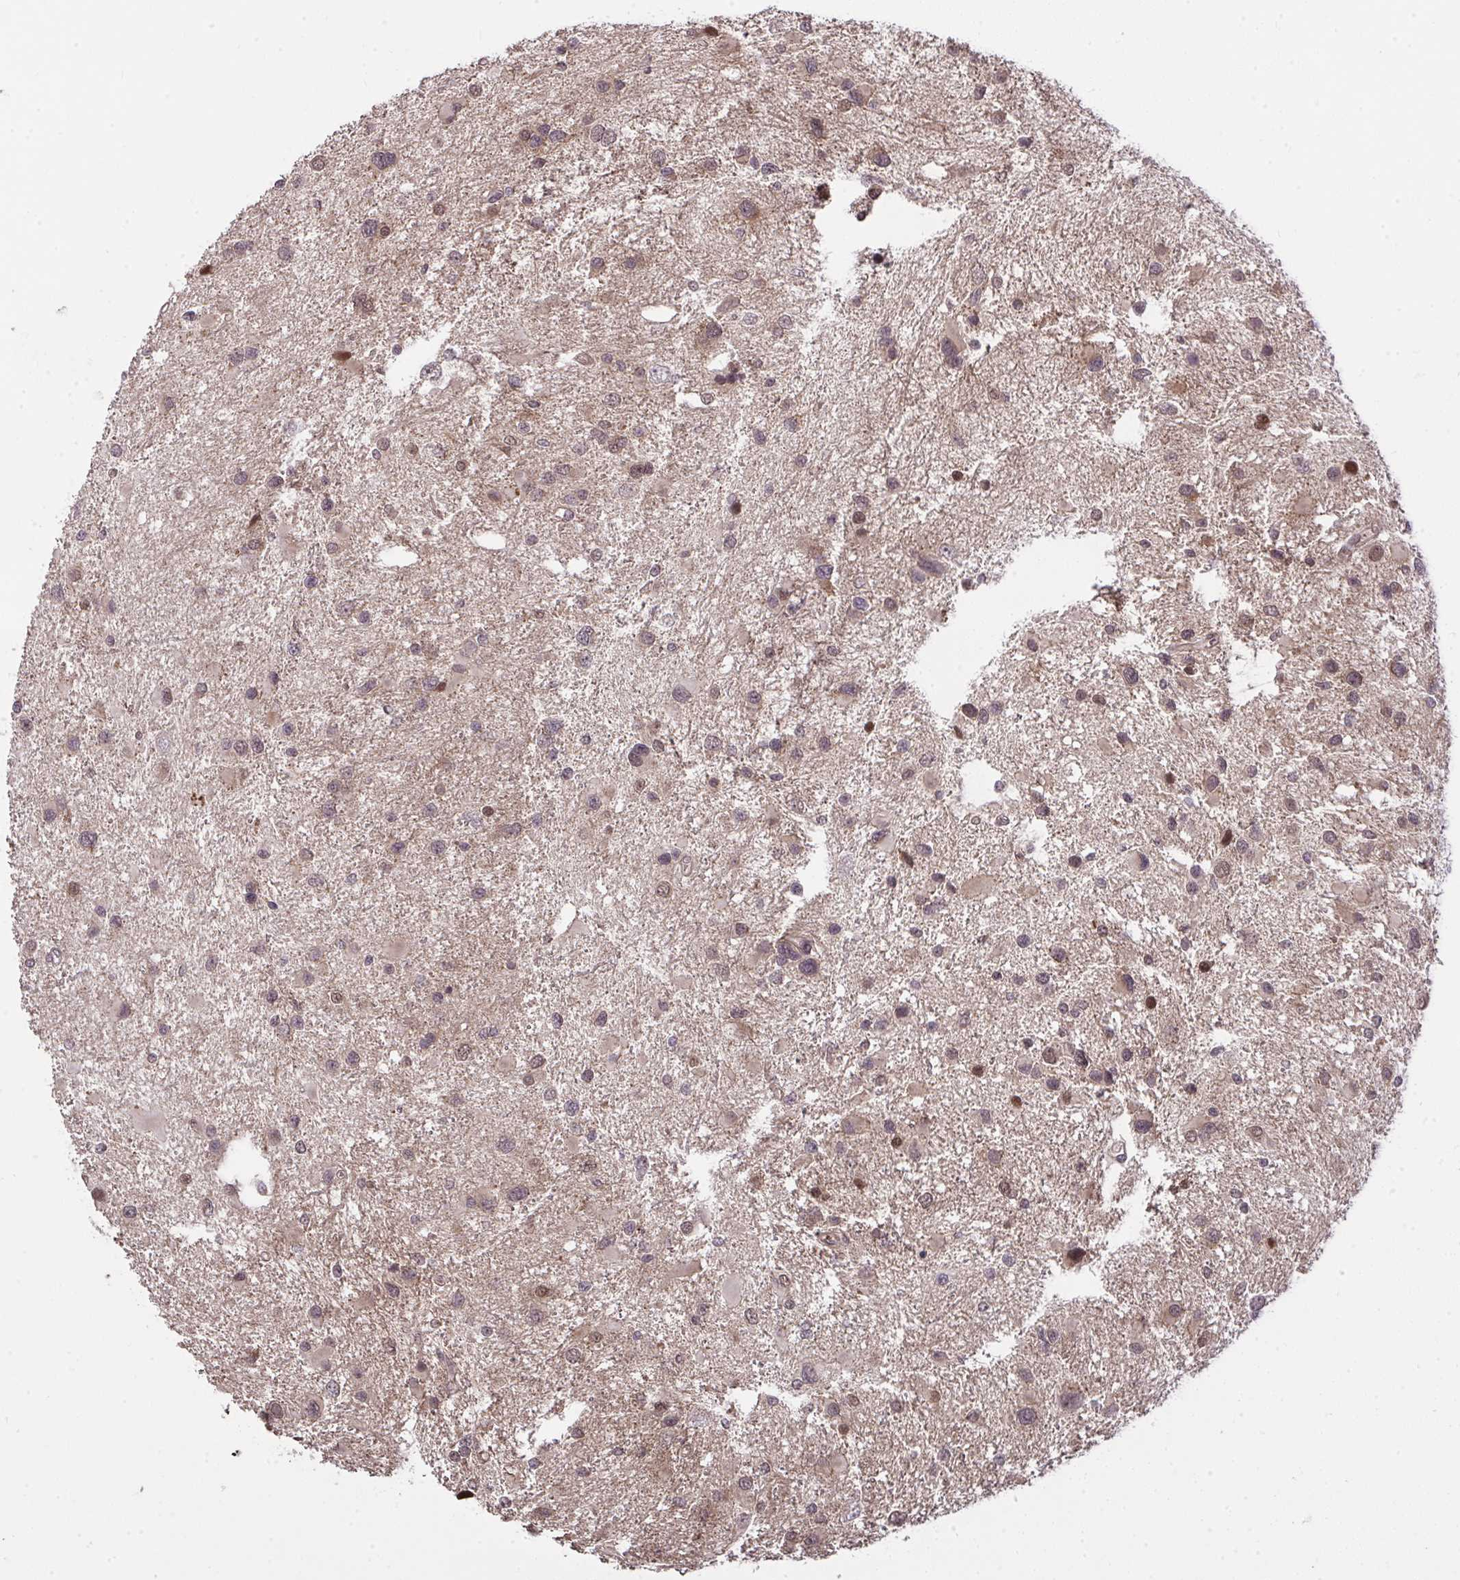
{"staining": {"intensity": "moderate", "quantity": ">75%", "location": "cytoplasmic/membranous,nuclear"}, "tissue": "glioma", "cell_type": "Tumor cells", "image_type": "cancer", "snomed": [{"axis": "morphology", "description": "Glioma, malignant, Low grade"}, {"axis": "topography", "description": "Brain"}], "caption": "A micrograph showing moderate cytoplasmic/membranous and nuclear expression in about >75% of tumor cells in malignant low-grade glioma, as visualized by brown immunohistochemical staining.", "gene": "ZSCAN9", "patient": {"sex": "female", "age": 32}}